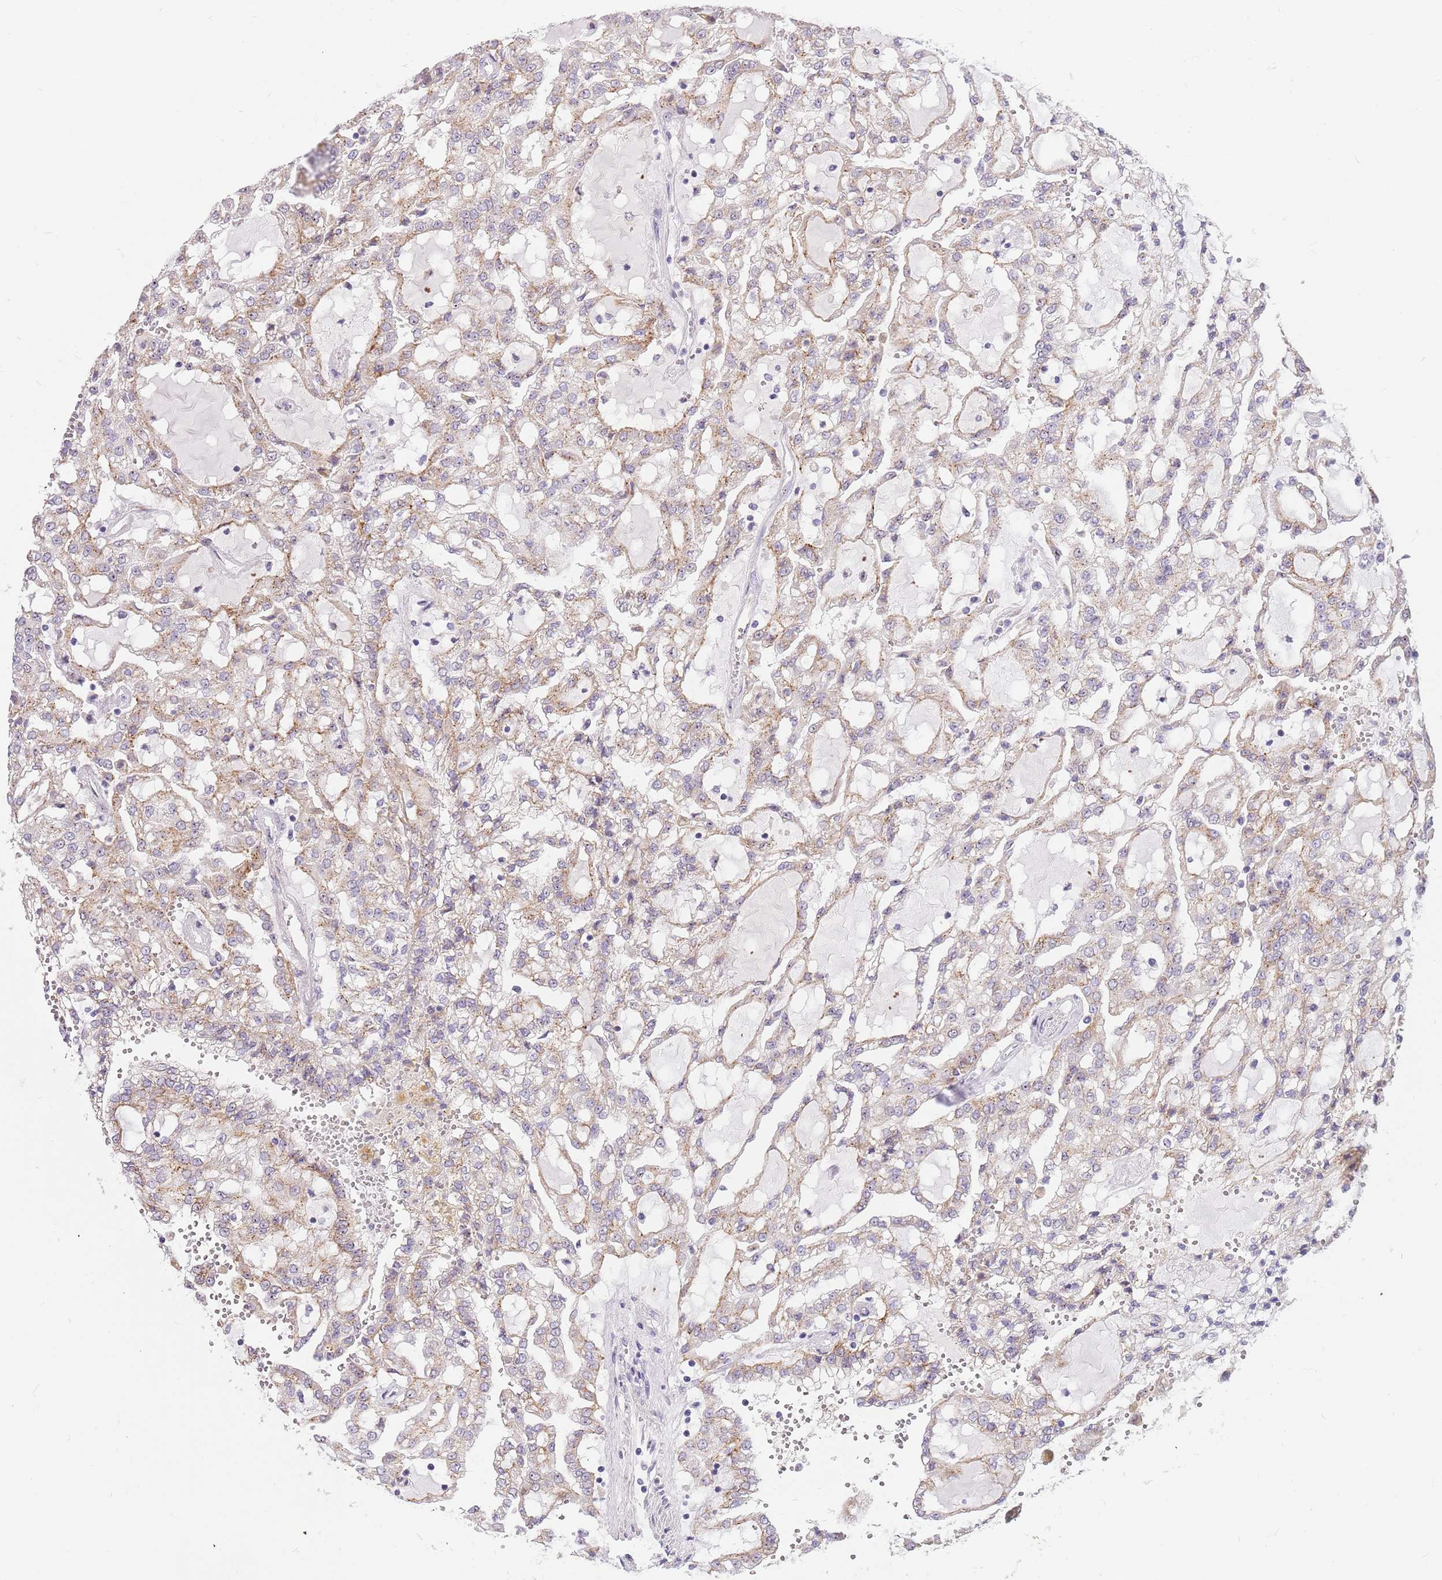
{"staining": {"intensity": "weak", "quantity": ">75%", "location": "cytoplasmic/membranous"}, "tissue": "renal cancer", "cell_type": "Tumor cells", "image_type": "cancer", "snomed": [{"axis": "morphology", "description": "Adenocarcinoma, NOS"}, {"axis": "topography", "description": "Kidney"}], "caption": "About >75% of tumor cells in human renal cancer (adenocarcinoma) display weak cytoplasmic/membranous protein positivity as visualized by brown immunohistochemical staining.", "gene": "DNAJA3", "patient": {"sex": "male", "age": 63}}